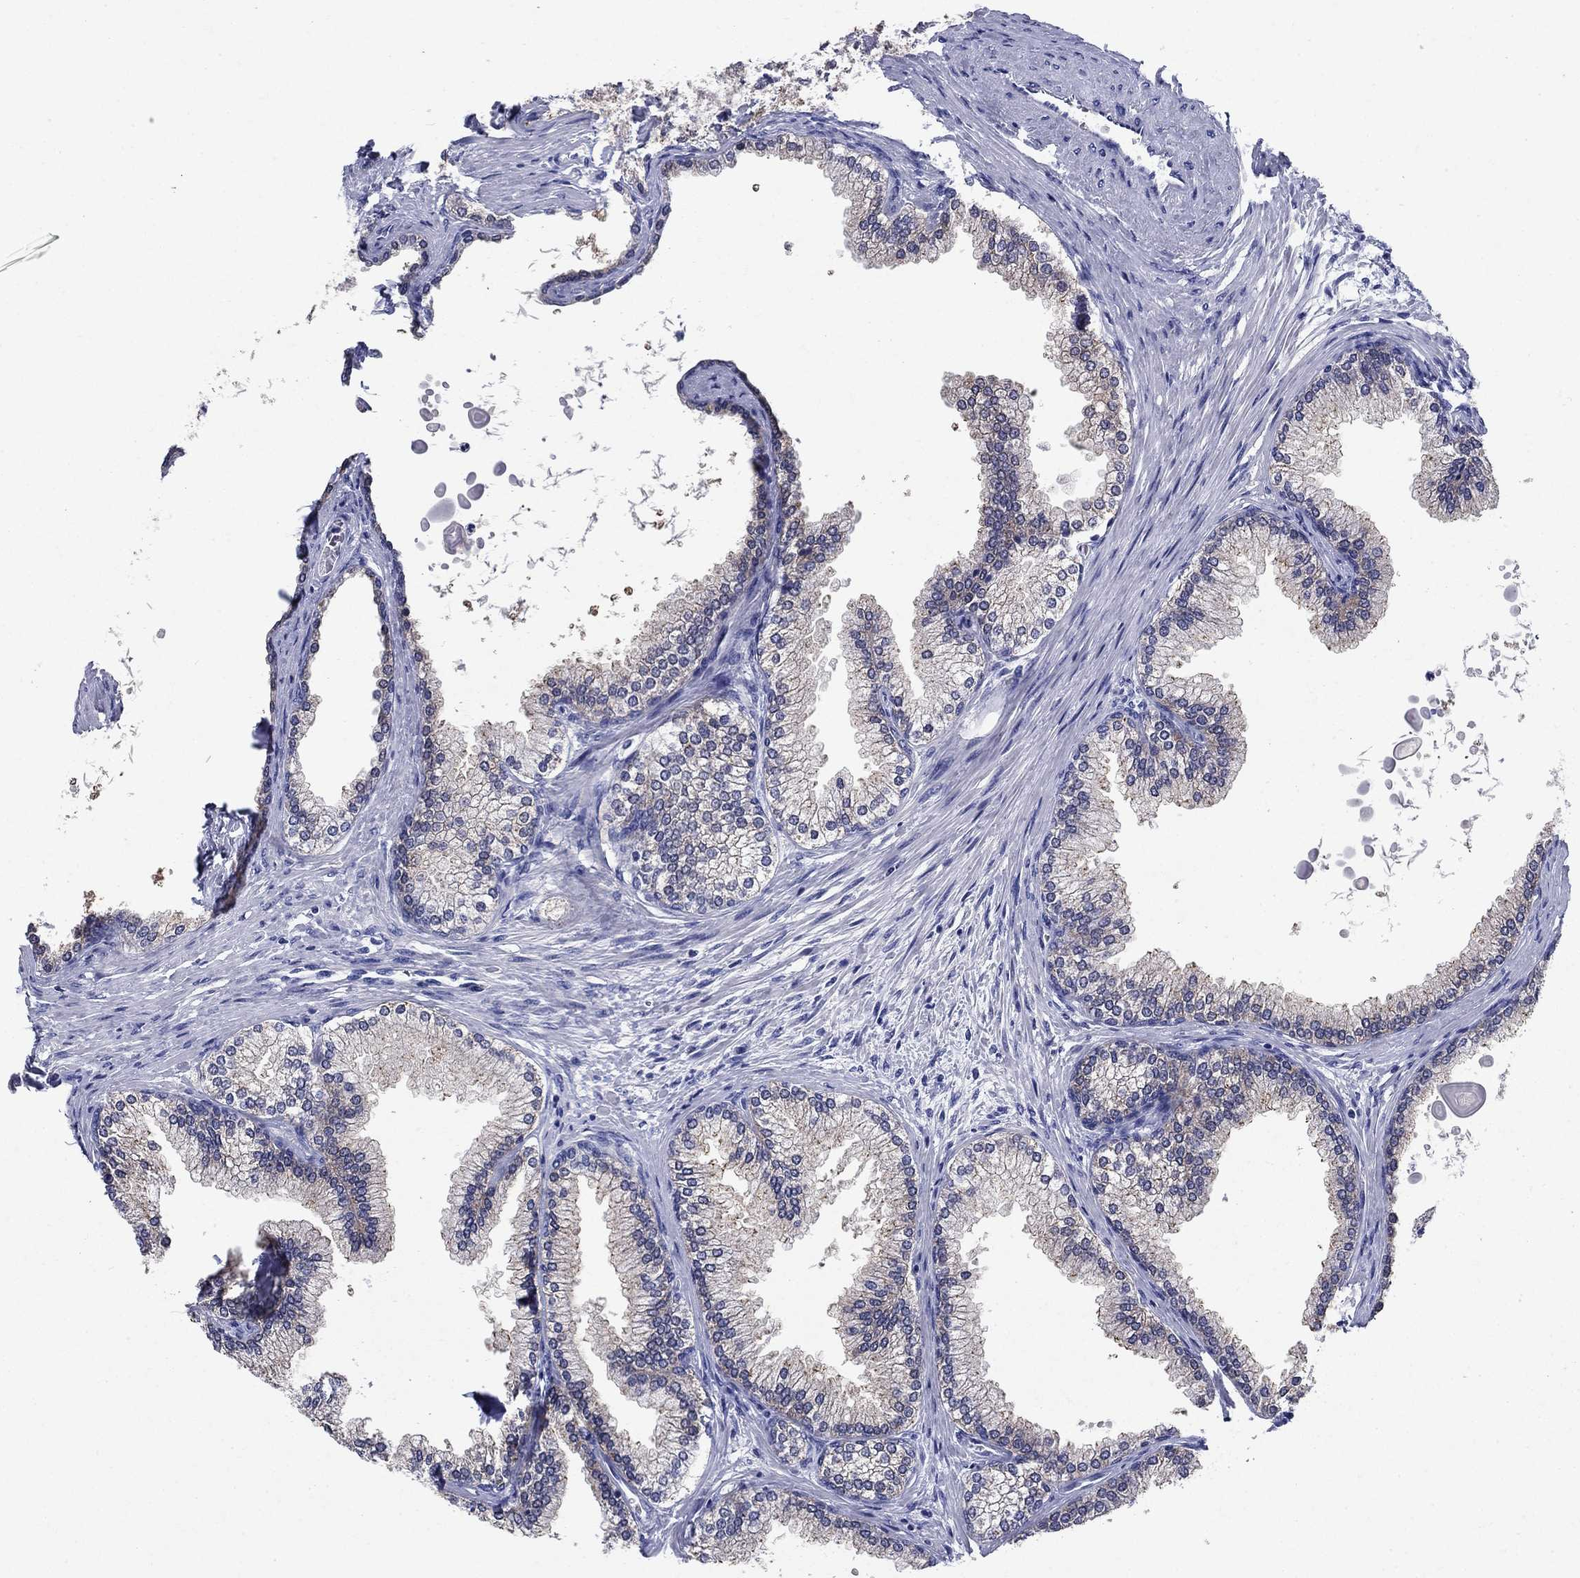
{"staining": {"intensity": "moderate", "quantity": "25%-75%", "location": "cytoplasmic/membranous"}, "tissue": "prostate", "cell_type": "Glandular cells", "image_type": "normal", "snomed": [{"axis": "morphology", "description": "Normal tissue, NOS"}, {"axis": "topography", "description": "Prostate"}], "caption": "About 25%-75% of glandular cells in unremarkable prostate display moderate cytoplasmic/membranous protein staining as visualized by brown immunohistochemical staining.", "gene": "SULT2B1", "patient": {"sex": "male", "age": 72}}